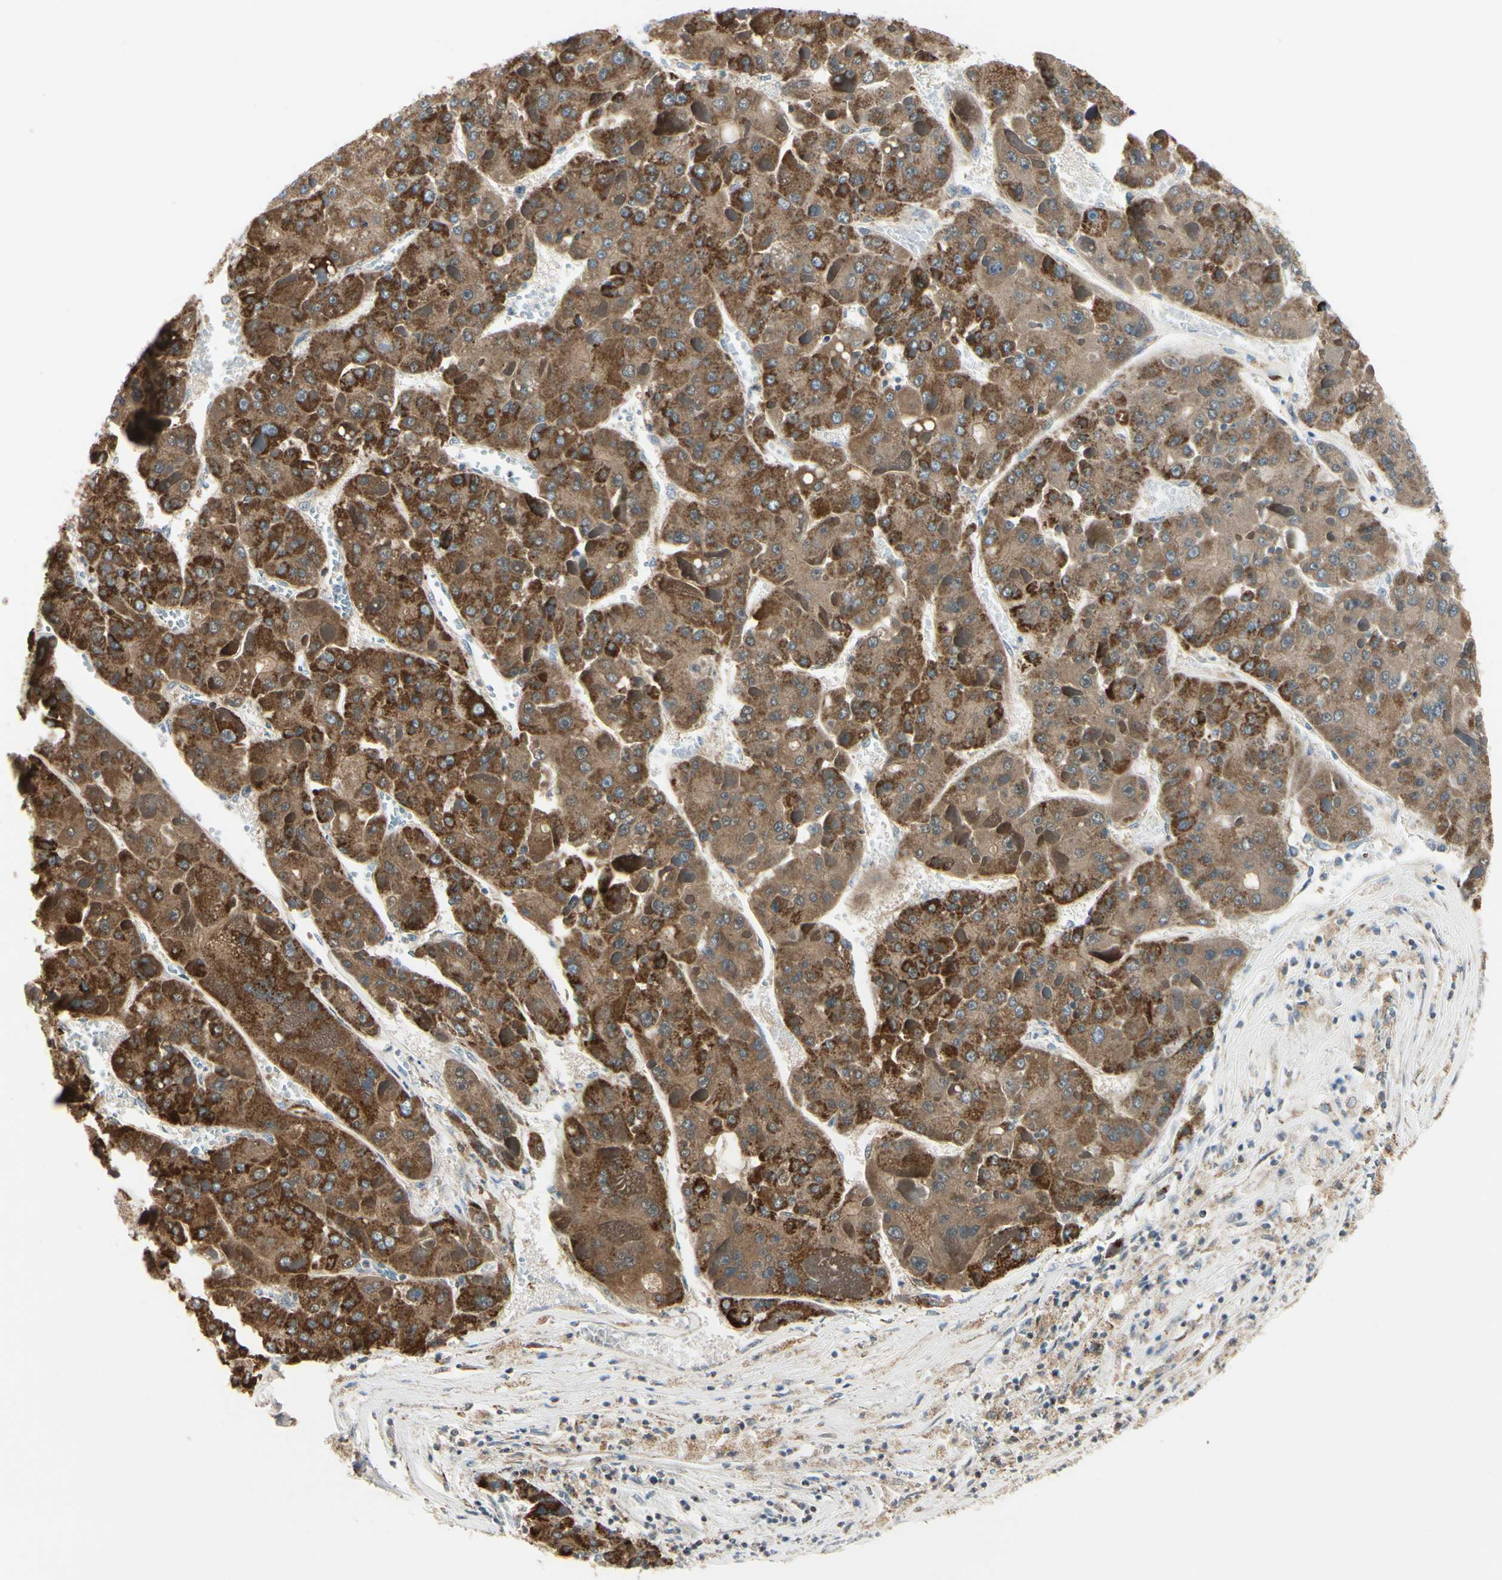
{"staining": {"intensity": "strong", "quantity": ">75%", "location": "cytoplasmic/membranous"}, "tissue": "liver cancer", "cell_type": "Tumor cells", "image_type": "cancer", "snomed": [{"axis": "morphology", "description": "Carcinoma, Hepatocellular, NOS"}, {"axis": "topography", "description": "Liver"}], "caption": "The immunohistochemical stain shows strong cytoplasmic/membranous expression in tumor cells of hepatocellular carcinoma (liver) tissue.", "gene": "ANKS6", "patient": {"sex": "female", "age": 73}}